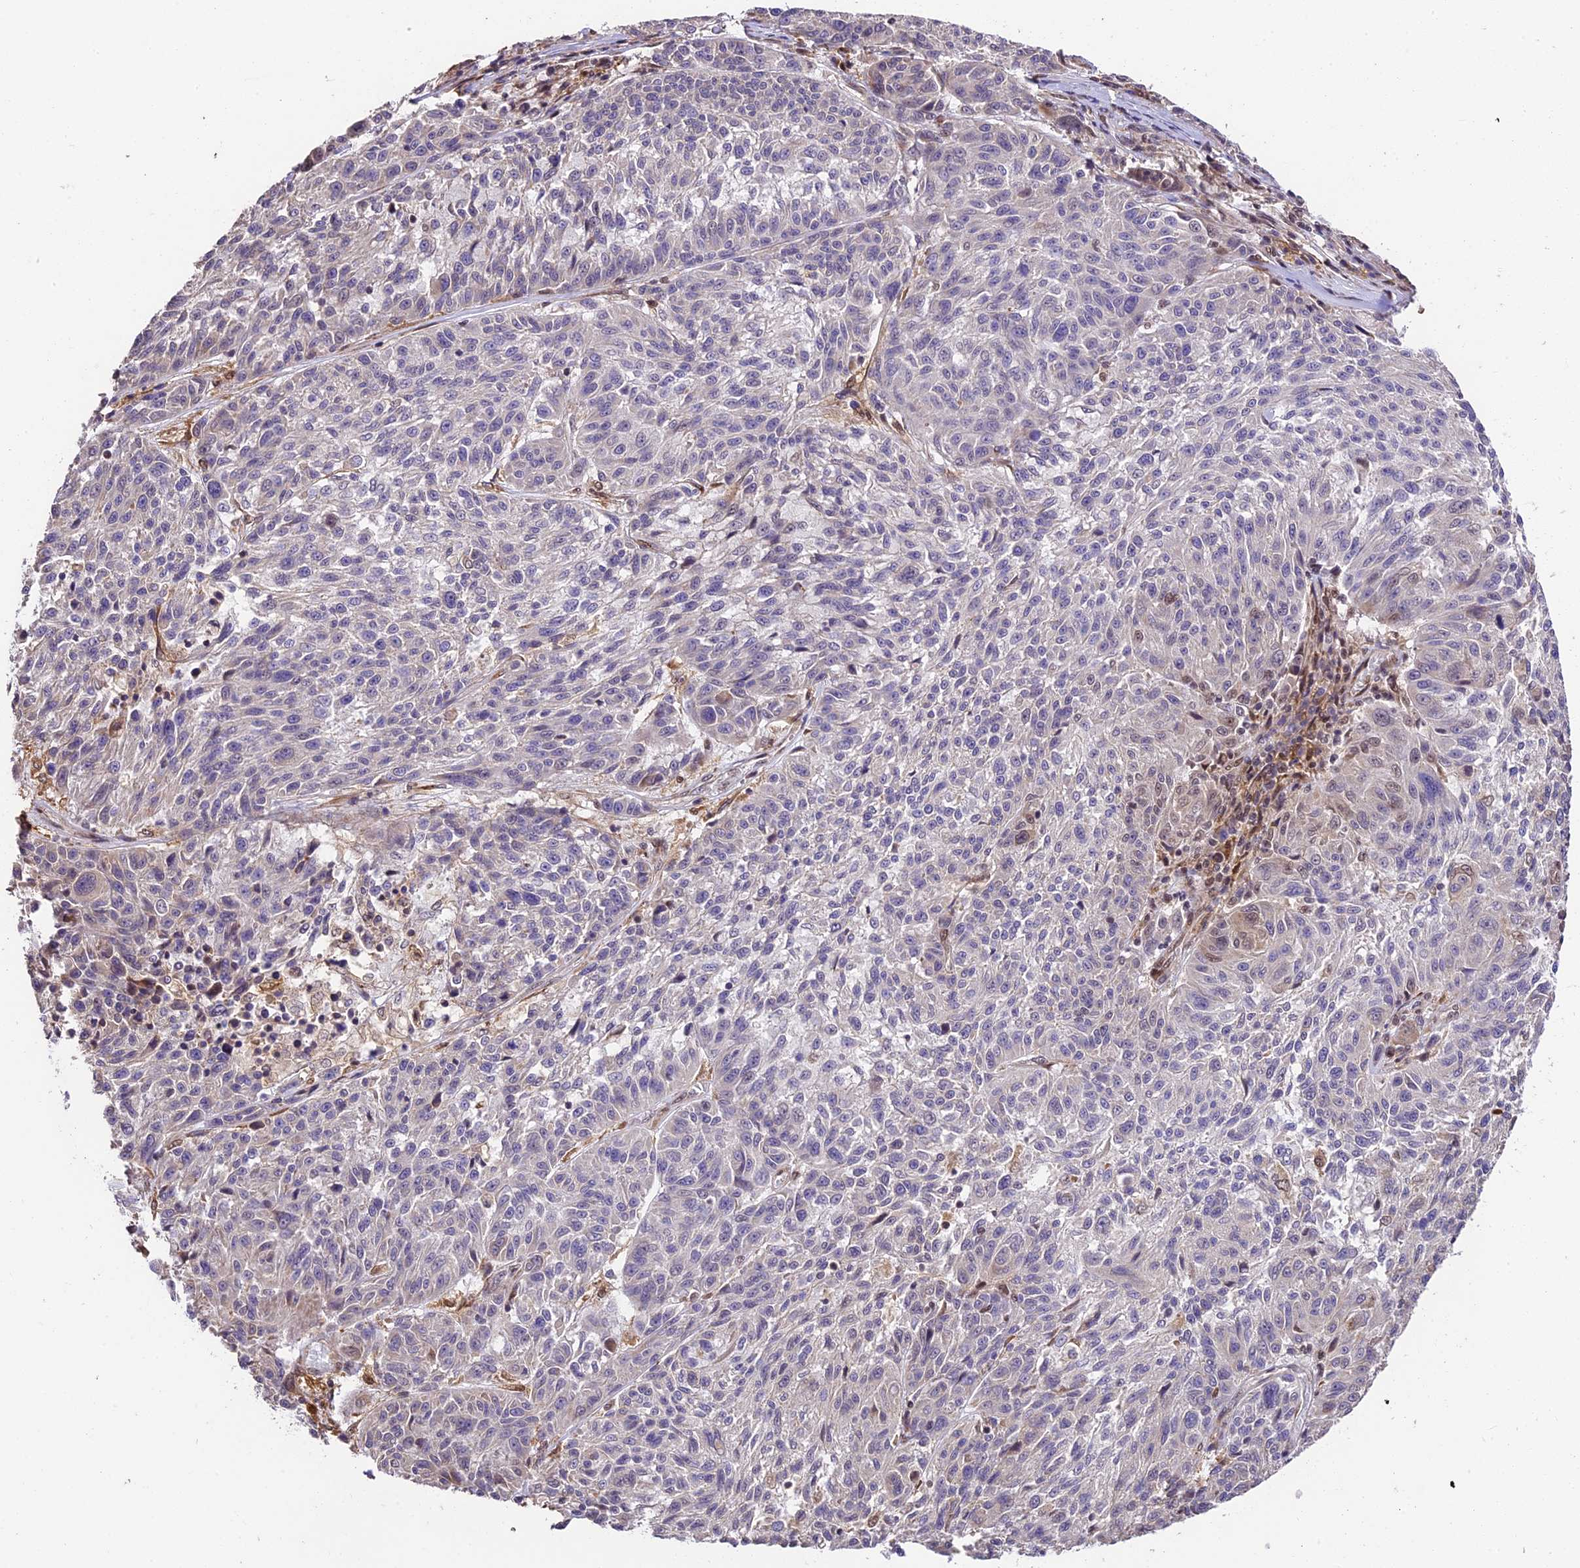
{"staining": {"intensity": "moderate", "quantity": "25%-75%", "location": "nuclear"}, "tissue": "melanoma", "cell_type": "Tumor cells", "image_type": "cancer", "snomed": [{"axis": "morphology", "description": "Malignant melanoma, NOS"}, {"axis": "topography", "description": "Skin"}], "caption": "Protein staining reveals moderate nuclear expression in about 25%-75% of tumor cells in melanoma. (IHC, brightfield microscopy, high magnification).", "gene": "TRIM22", "patient": {"sex": "male", "age": 53}}